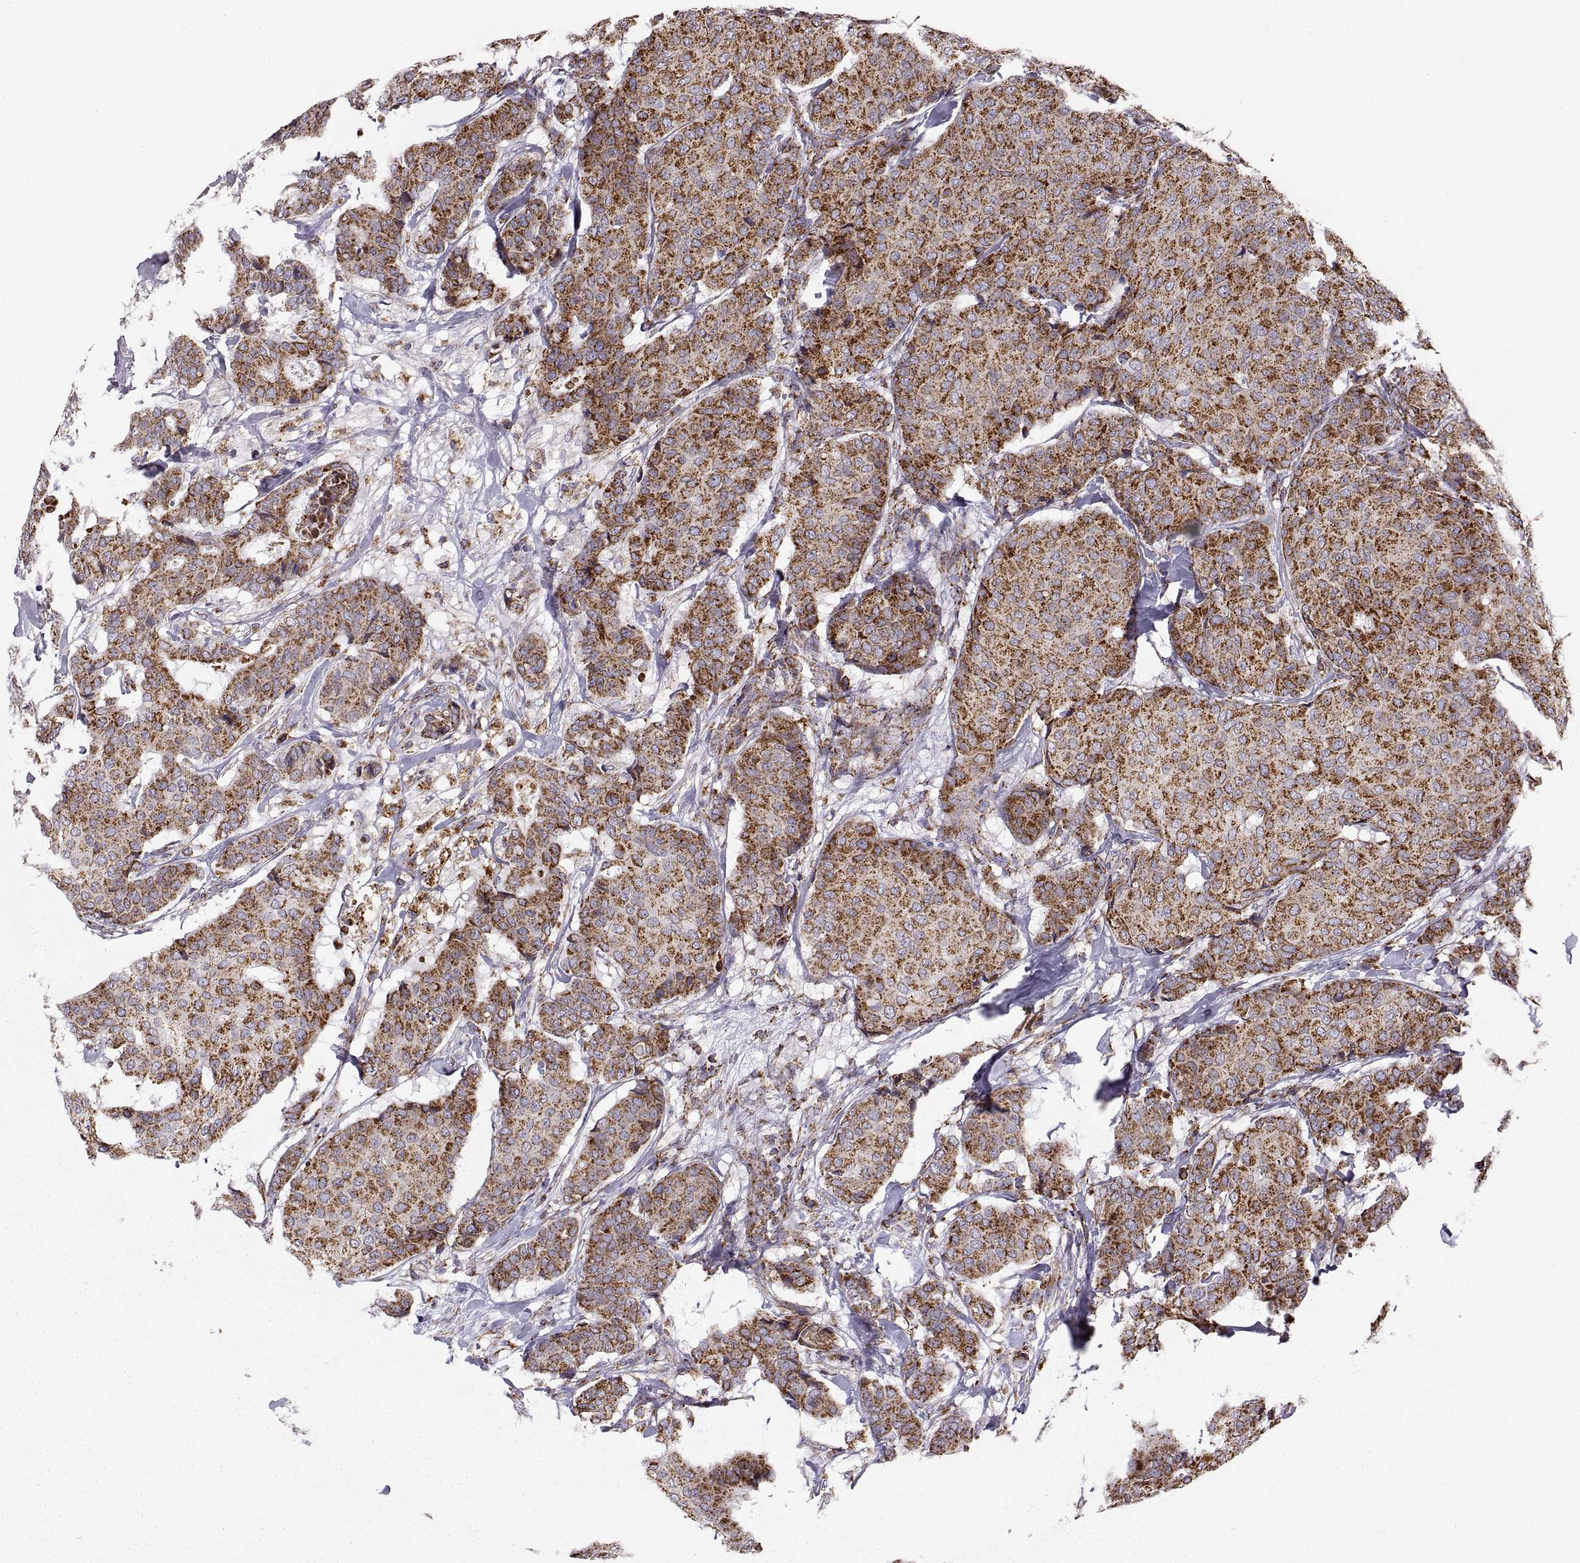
{"staining": {"intensity": "strong", "quantity": ">75%", "location": "cytoplasmic/membranous"}, "tissue": "breast cancer", "cell_type": "Tumor cells", "image_type": "cancer", "snomed": [{"axis": "morphology", "description": "Duct carcinoma"}, {"axis": "topography", "description": "Breast"}], "caption": "Immunohistochemistry (IHC) of human breast cancer exhibits high levels of strong cytoplasmic/membranous staining in approximately >75% of tumor cells. (Stains: DAB (3,3'-diaminobenzidine) in brown, nuclei in blue, Microscopy: brightfield microscopy at high magnification).", "gene": "ARSD", "patient": {"sex": "female", "age": 75}}